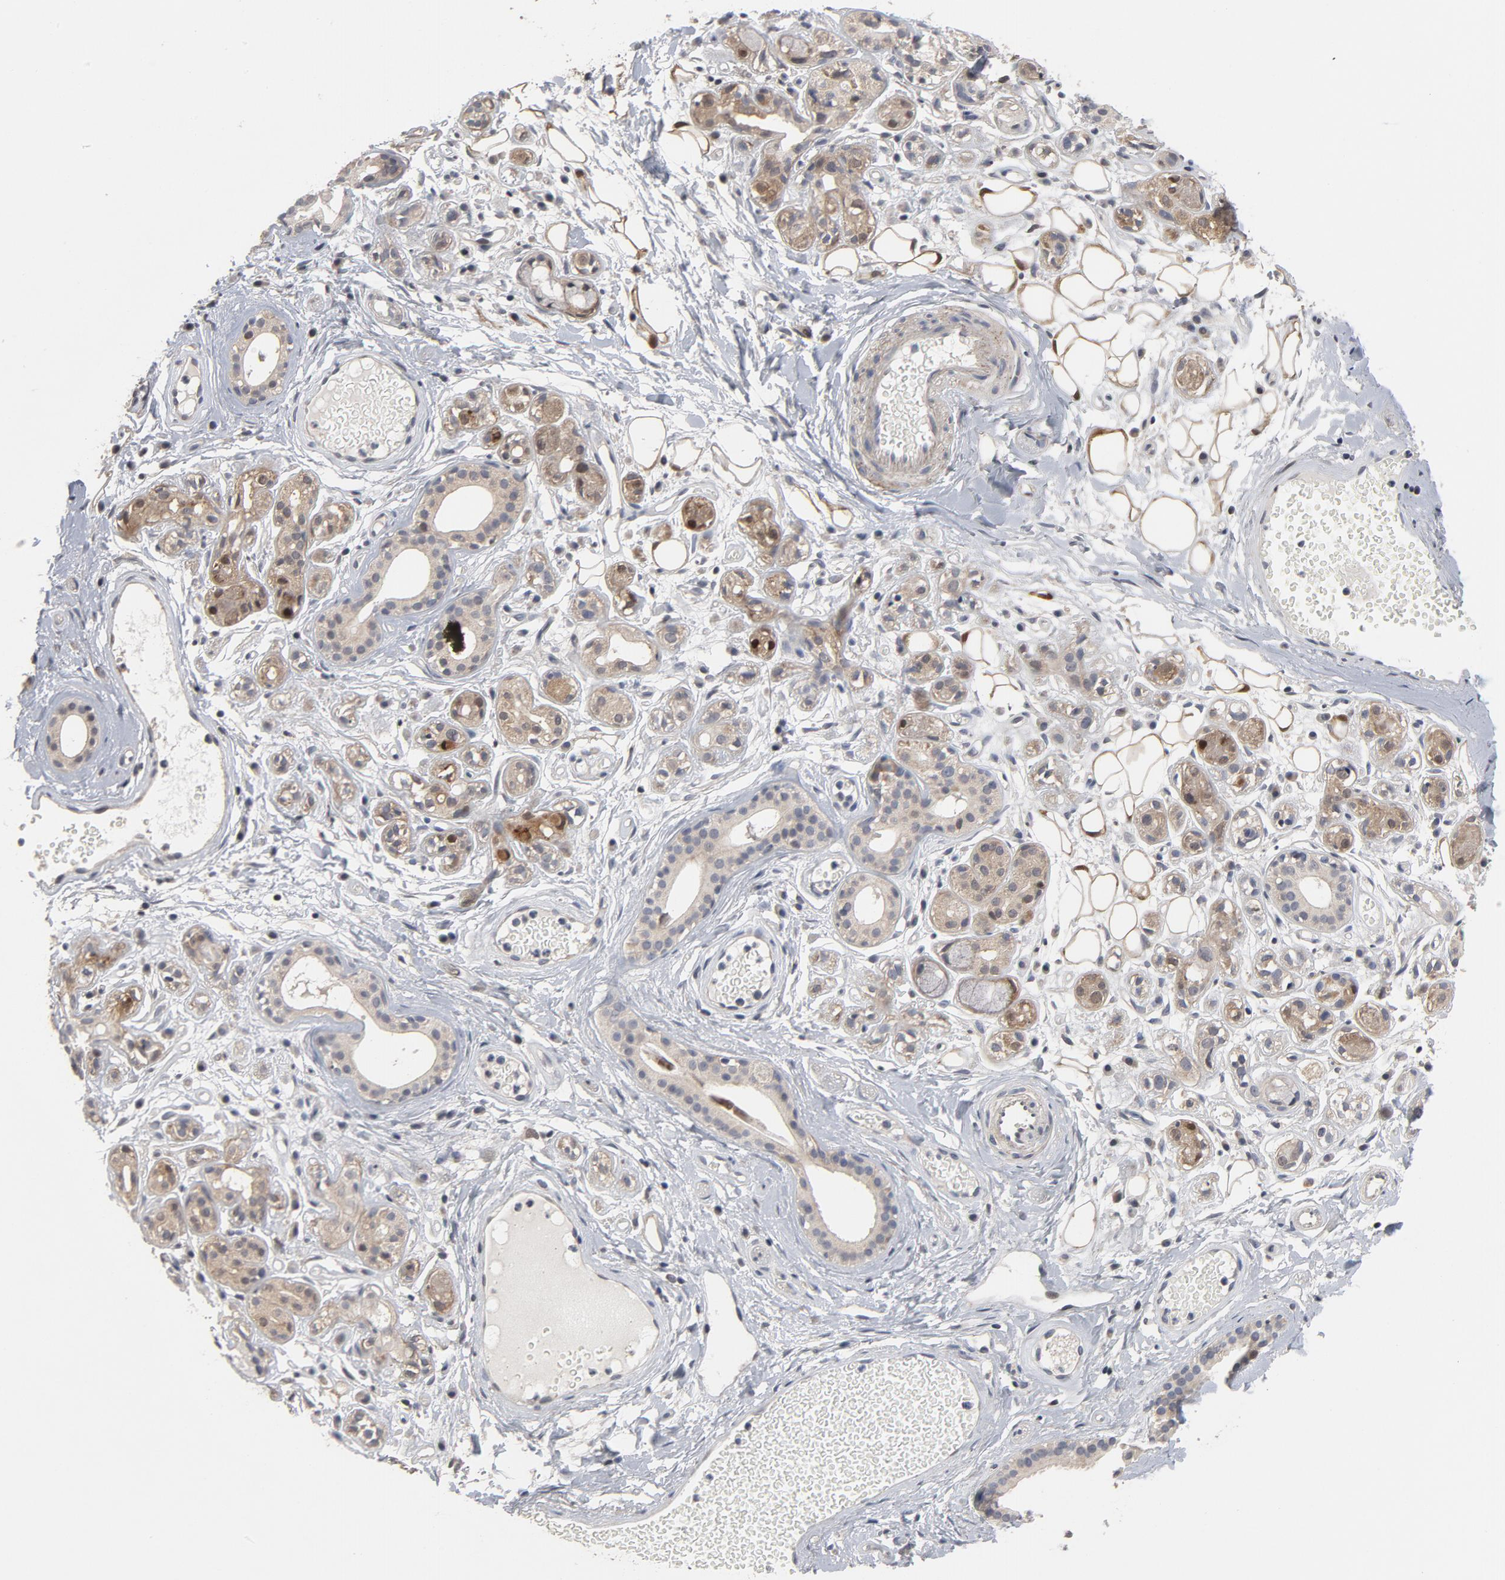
{"staining": {"intensity": "moderate", "quantity": ">75%", "location": "cytoplasmic/membranous,nuclear"}, "tissue": "salivary gland", "cell_type": "Glandular cells", "image_type": "normal", "snomed": [{"axis": "morphology", "description": "Normal tissue, NOS"}, {"axis": "topography", "description": "Salivary gland"}], "caption": "Protein expression analysis of benign salivary gland reveals moderate cytoplasmic/membranous,nuclear expression in about >75% of glandular cells. (DAB IHC with brightfield microscopy, high magnification).", "gene": "PPP1R1B", "patient": {"sex": "male", "age": 54}}